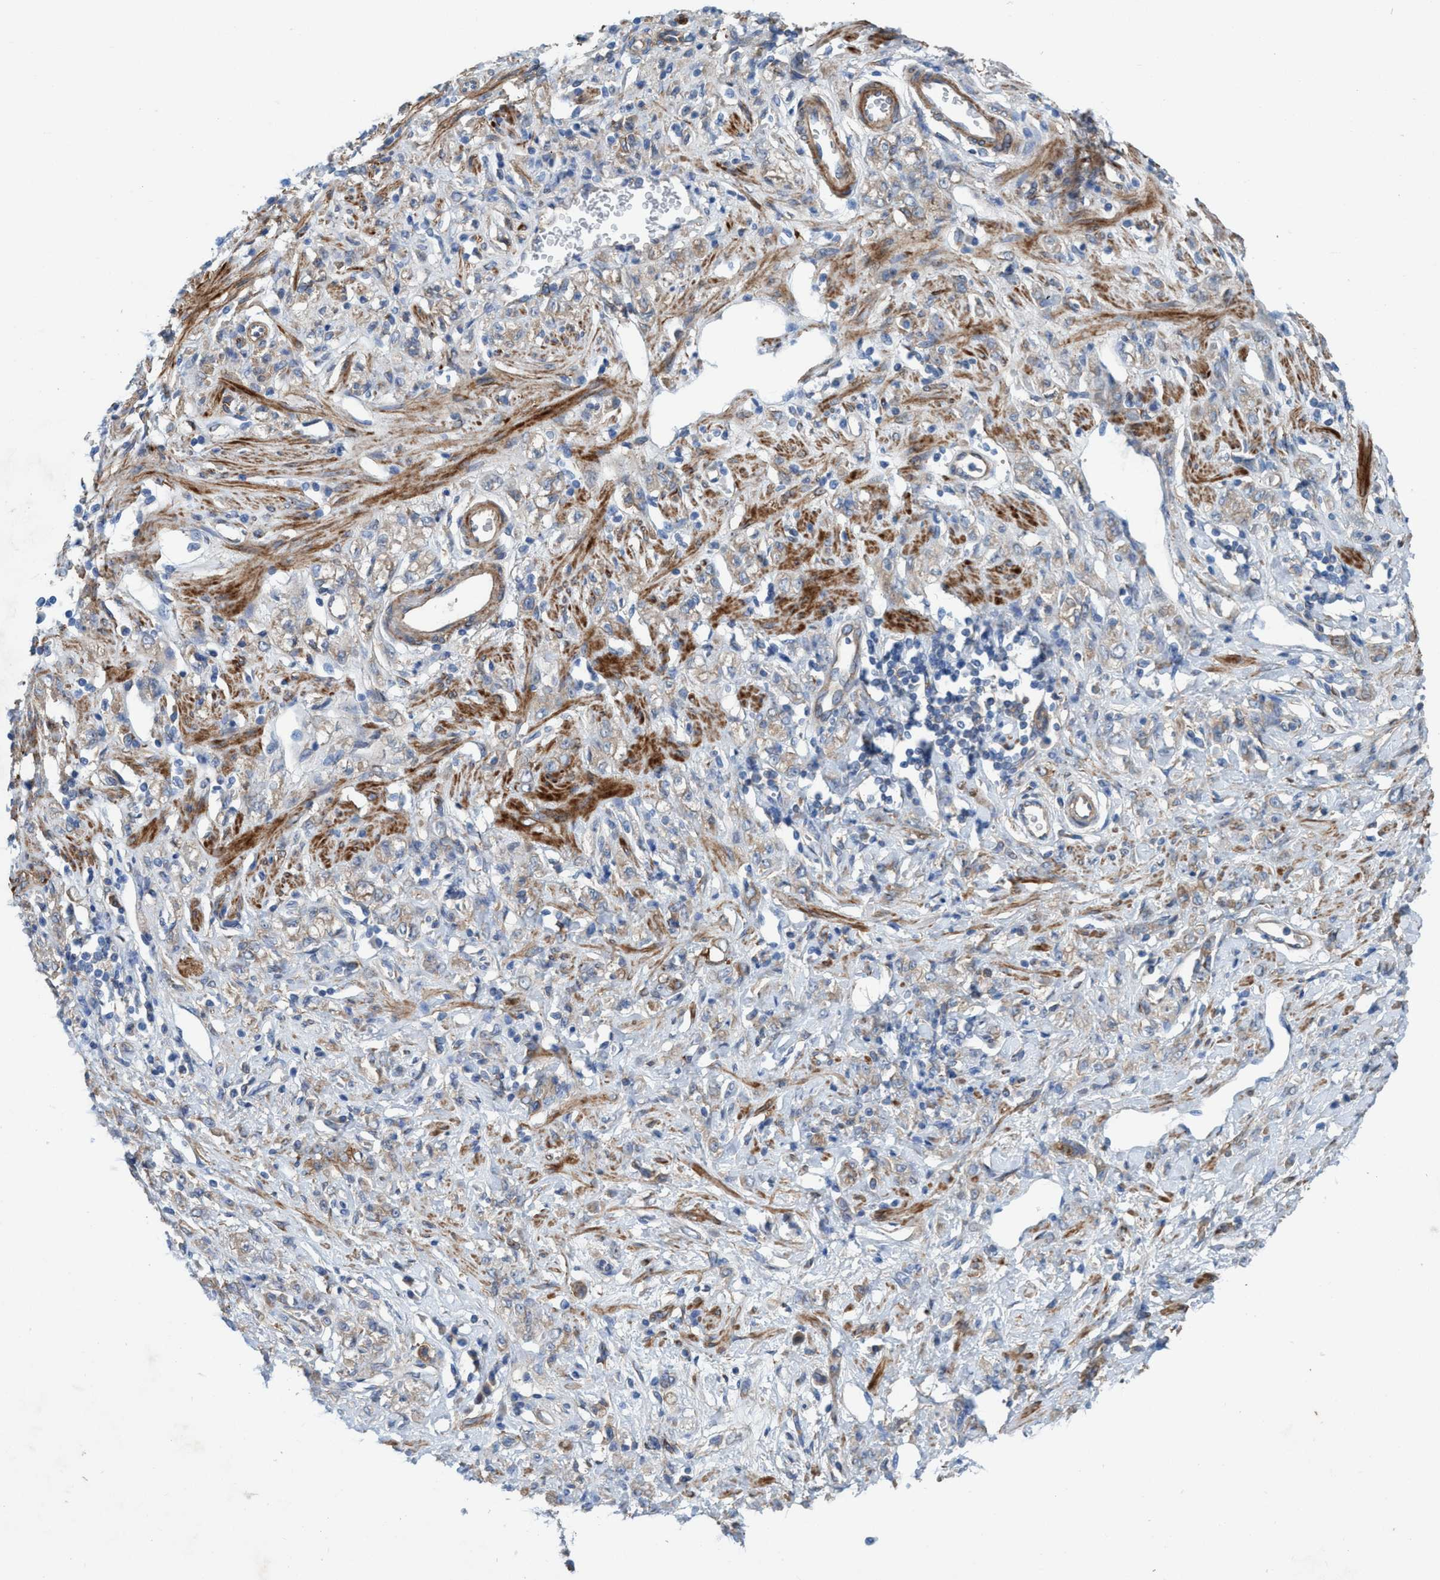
{"staining": {"intensity": "moderate", "quantity": "25%-75%", "location": "cytoplasmic/membranous"}, "tissue": "stomach cancer", "cell_type": "Tumor cells", "image_type": "cancer", "snomed": [{"axis": "morphology", "description": "Normal tissue, NOS"}, {"axis": "morphology", "description": "Adenocarcinoma, NOS"}, {"axis": "topography", "description": "Stomach"}], "caption": "Human adenocarcinoma (stomach) stained with a brown dye demonstrates moderate cytoplasmic/membranous positive positivity in approximately 25%-75% of tumor cells.", "gene": "GULP1", "patient": {"sex": "male", "age": 82}}